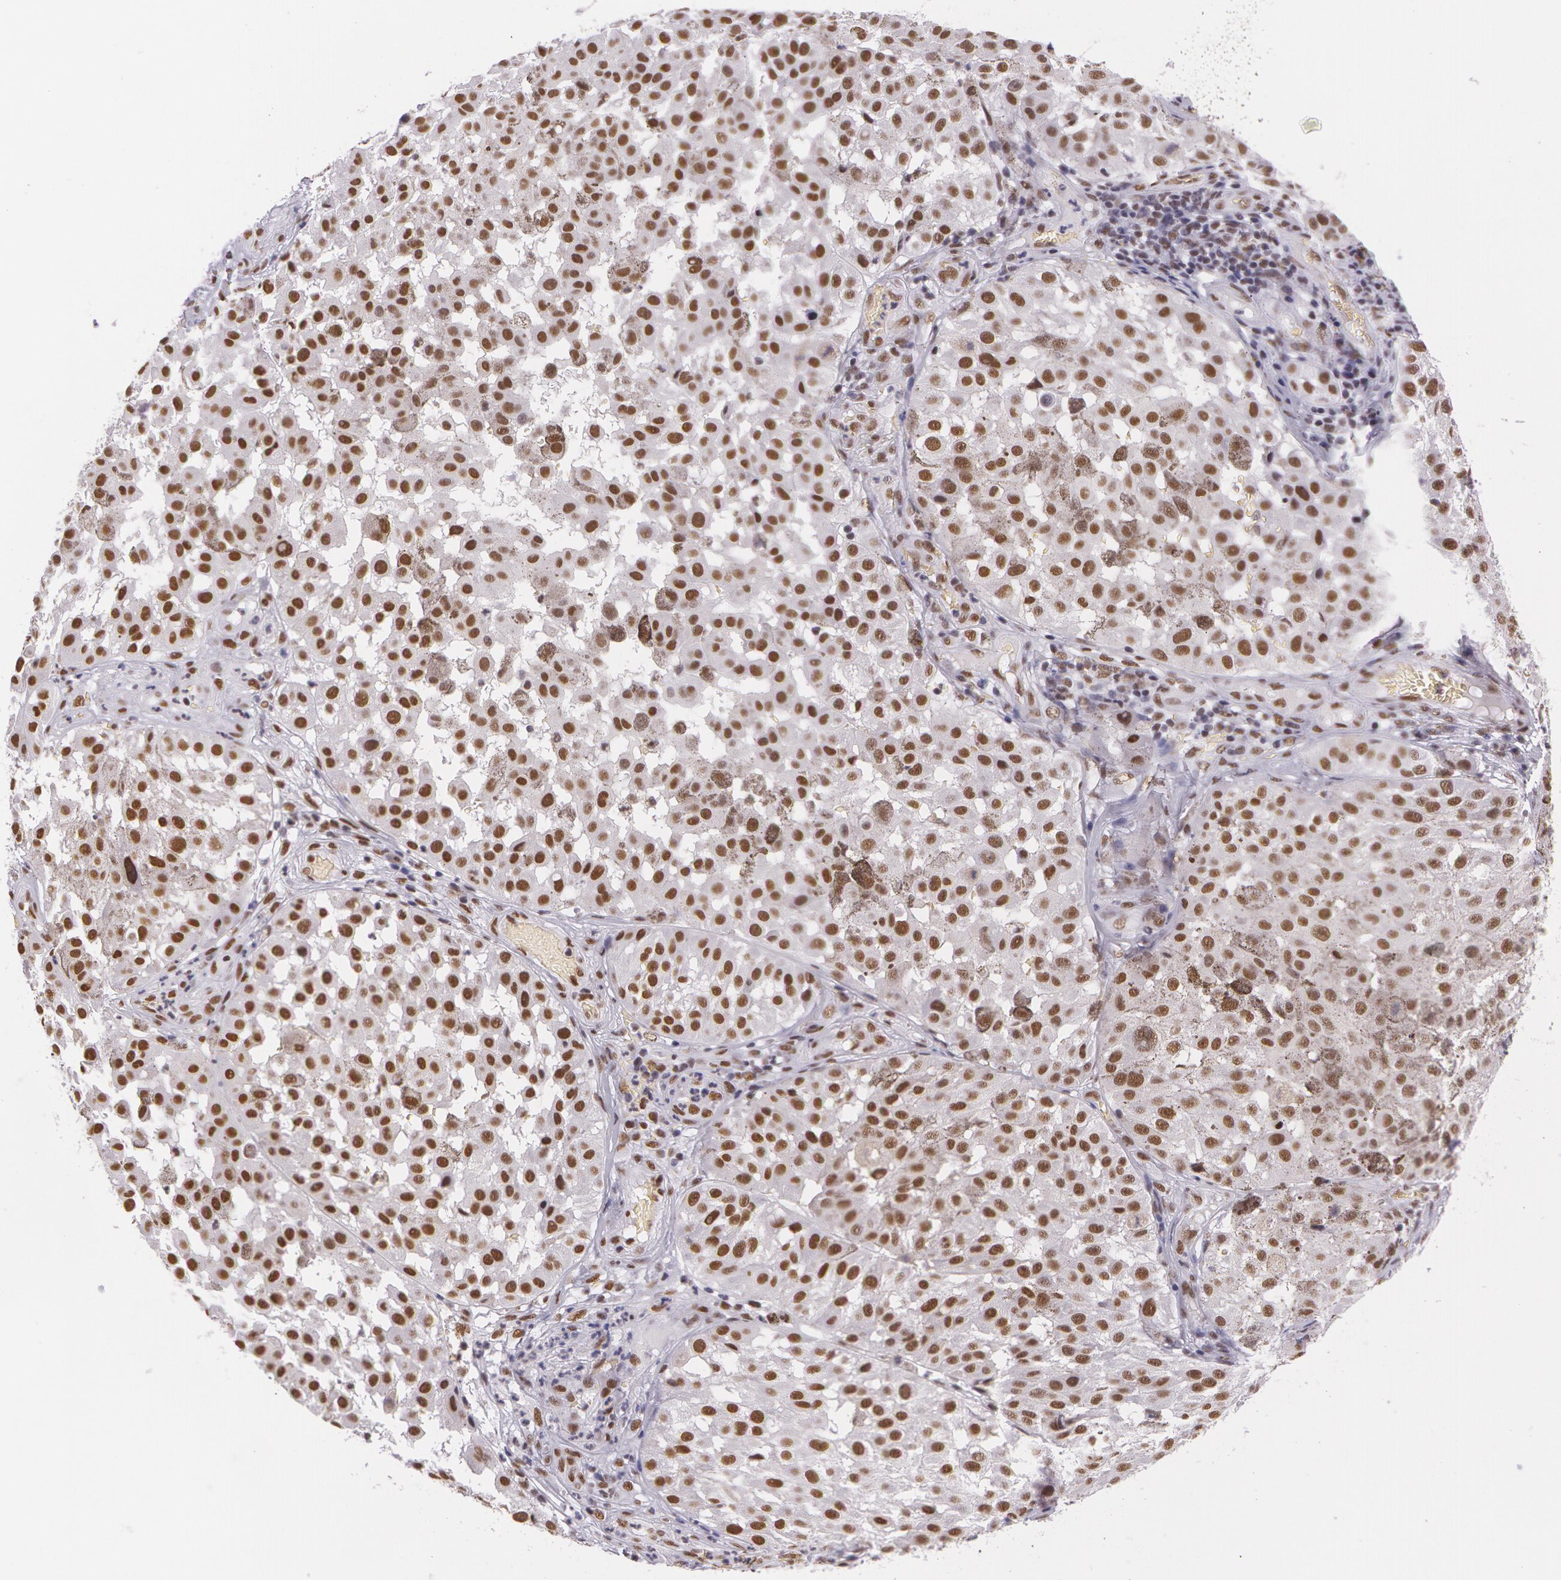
{"staining": {"intensity": "strong", "quantity": ">75%", "location": "nuclear"}, "tissue": "melanoma", "cell_type": "Tumor cells", "image_type": "cancer", "snomed": [{"axis": "morphology", "description": "Malignant melanoma, NOS"}, {"axis": "topography", "description": "Skin"}], "caption": "Malignant melanoma was stained to show a protein in brown. There is high levels of strong nuclear staining in about >75% of tumor cells.", "gene": "NBN", "patient": {"sex": "female", "age": 64}}